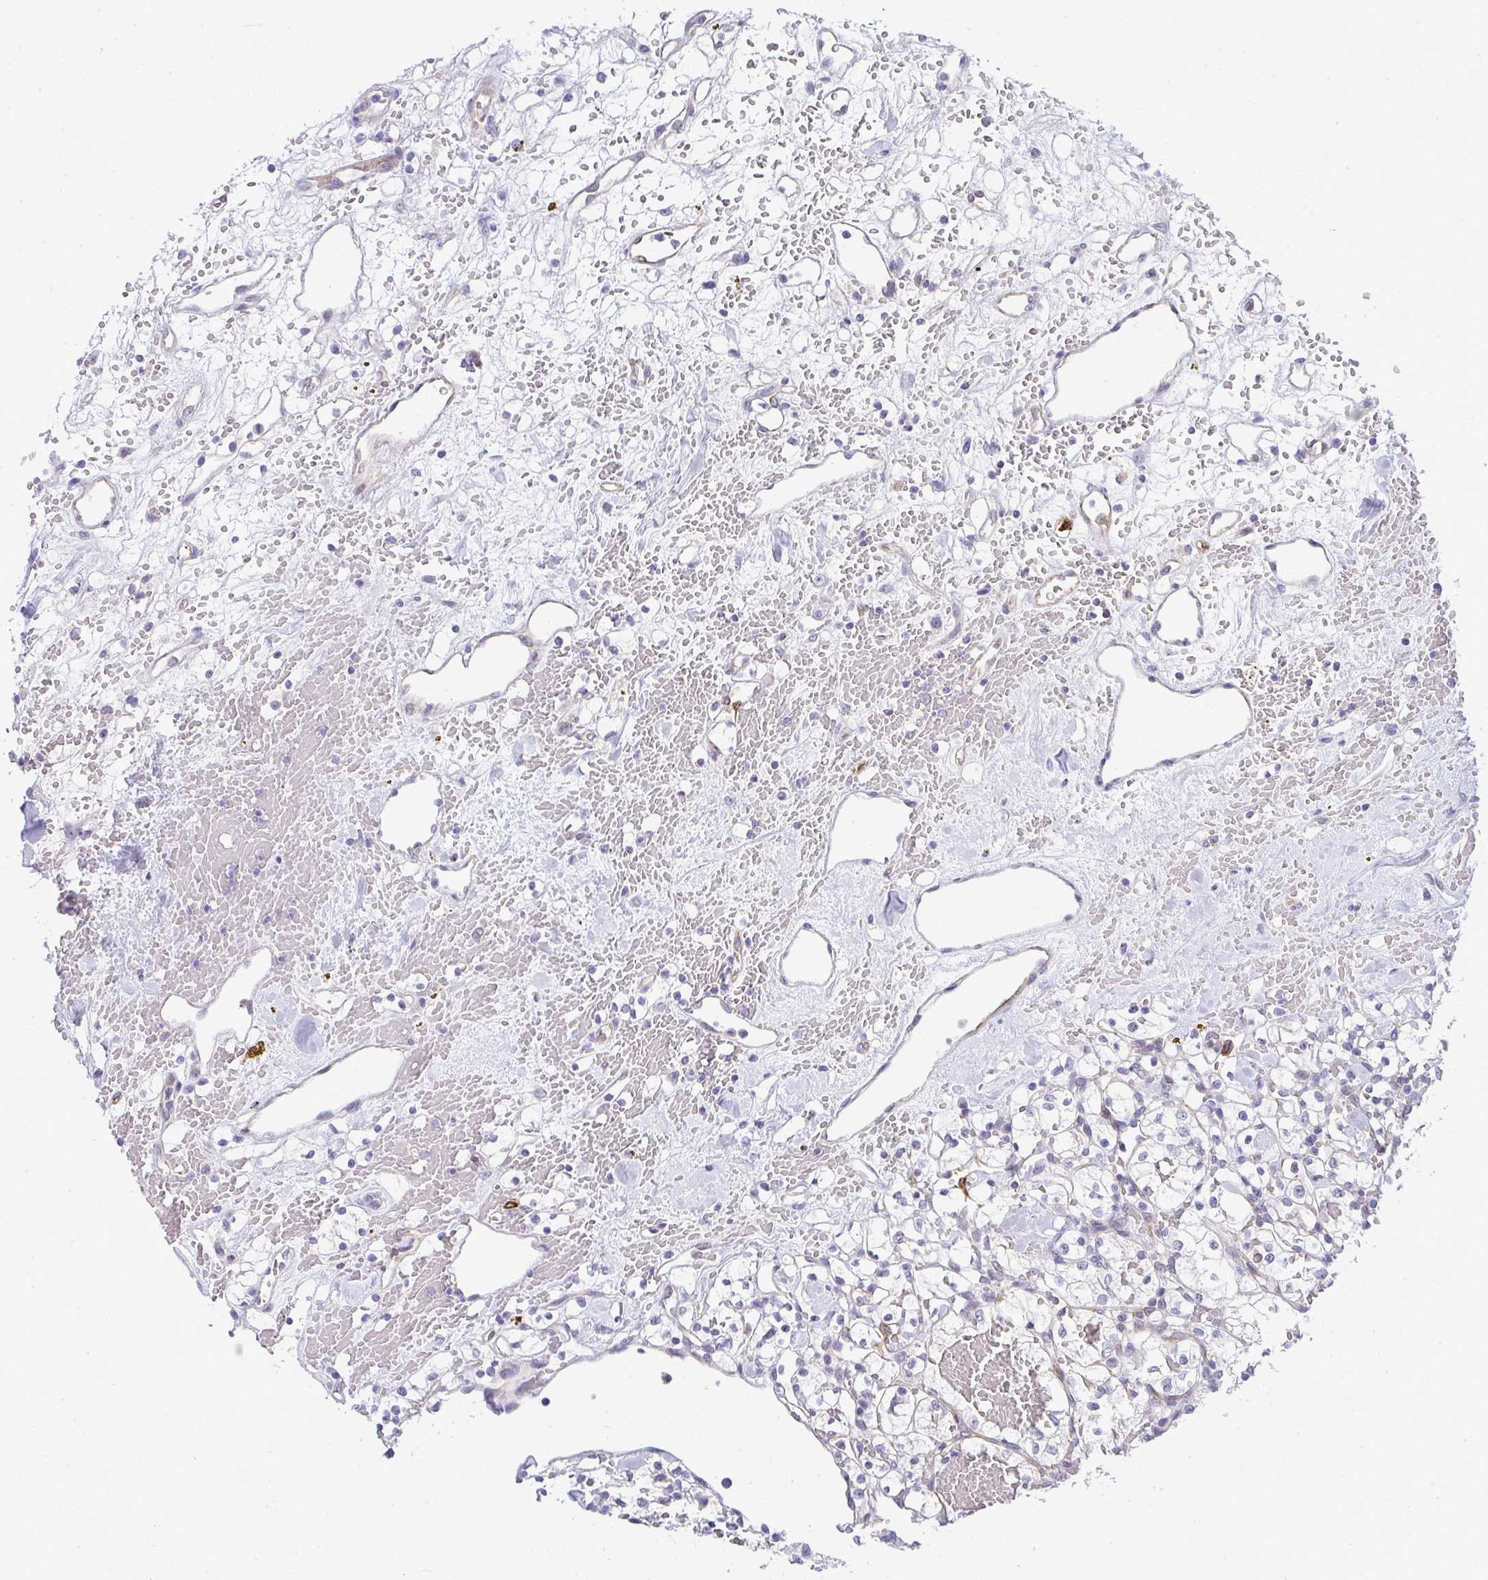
{"staining": {"intensity": "negative", "quantity": "none", "location": "none"}, "tissue": "renal cancer", "cell_type": "Tumor cells", "image_type": "cancer", "snomed": [{"axis": "morphology", "description": "Adenocarcinoma, NOS"}, {"axis": "topography", "description": "Kidney"}], "caption": "High power microscopy histopathology image of an IHC micrograph of renal cancer, revealing no significant staining in tumor cells.", "gene": "TMEM82", "patient": {"sex": "female", "age": 60}}